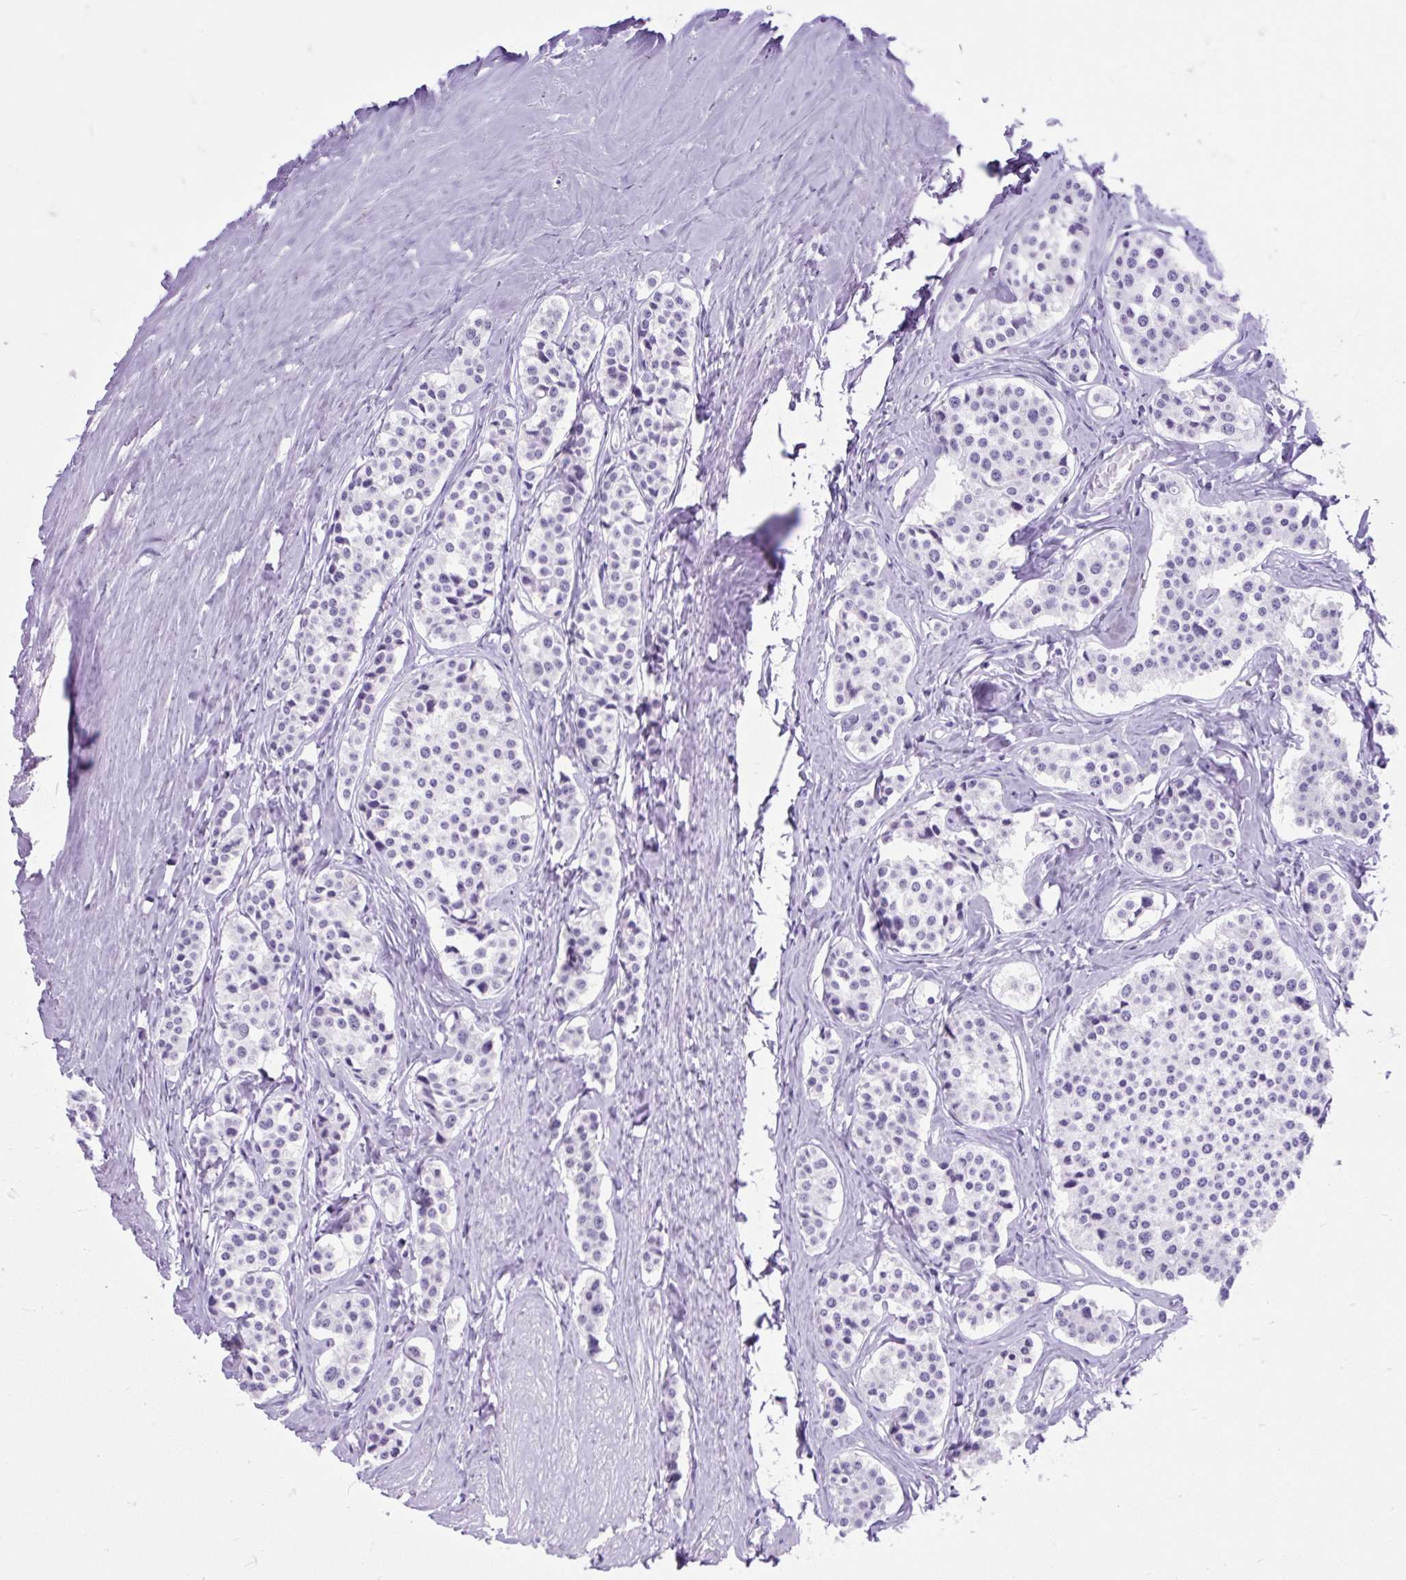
{"staining": {"intensity": "negative", "quantity": "none", "location": "none"}, "tissue": "carcinoid", "cell_type": "Tumor cells", "image_type": "cancer", "snomed": [{"axis": "morphology", "description": "Carcinoid, malignant, NOS"}, {"axis": "topography", "description": "Small intestine"}], "caption": "The immunohistochemistry photomicrograph has no significant staining in tumor cells of malignant carcinoid tissue.", "gene": "SCGB1A1", "patient": {"sex": "male", "age": 60}}